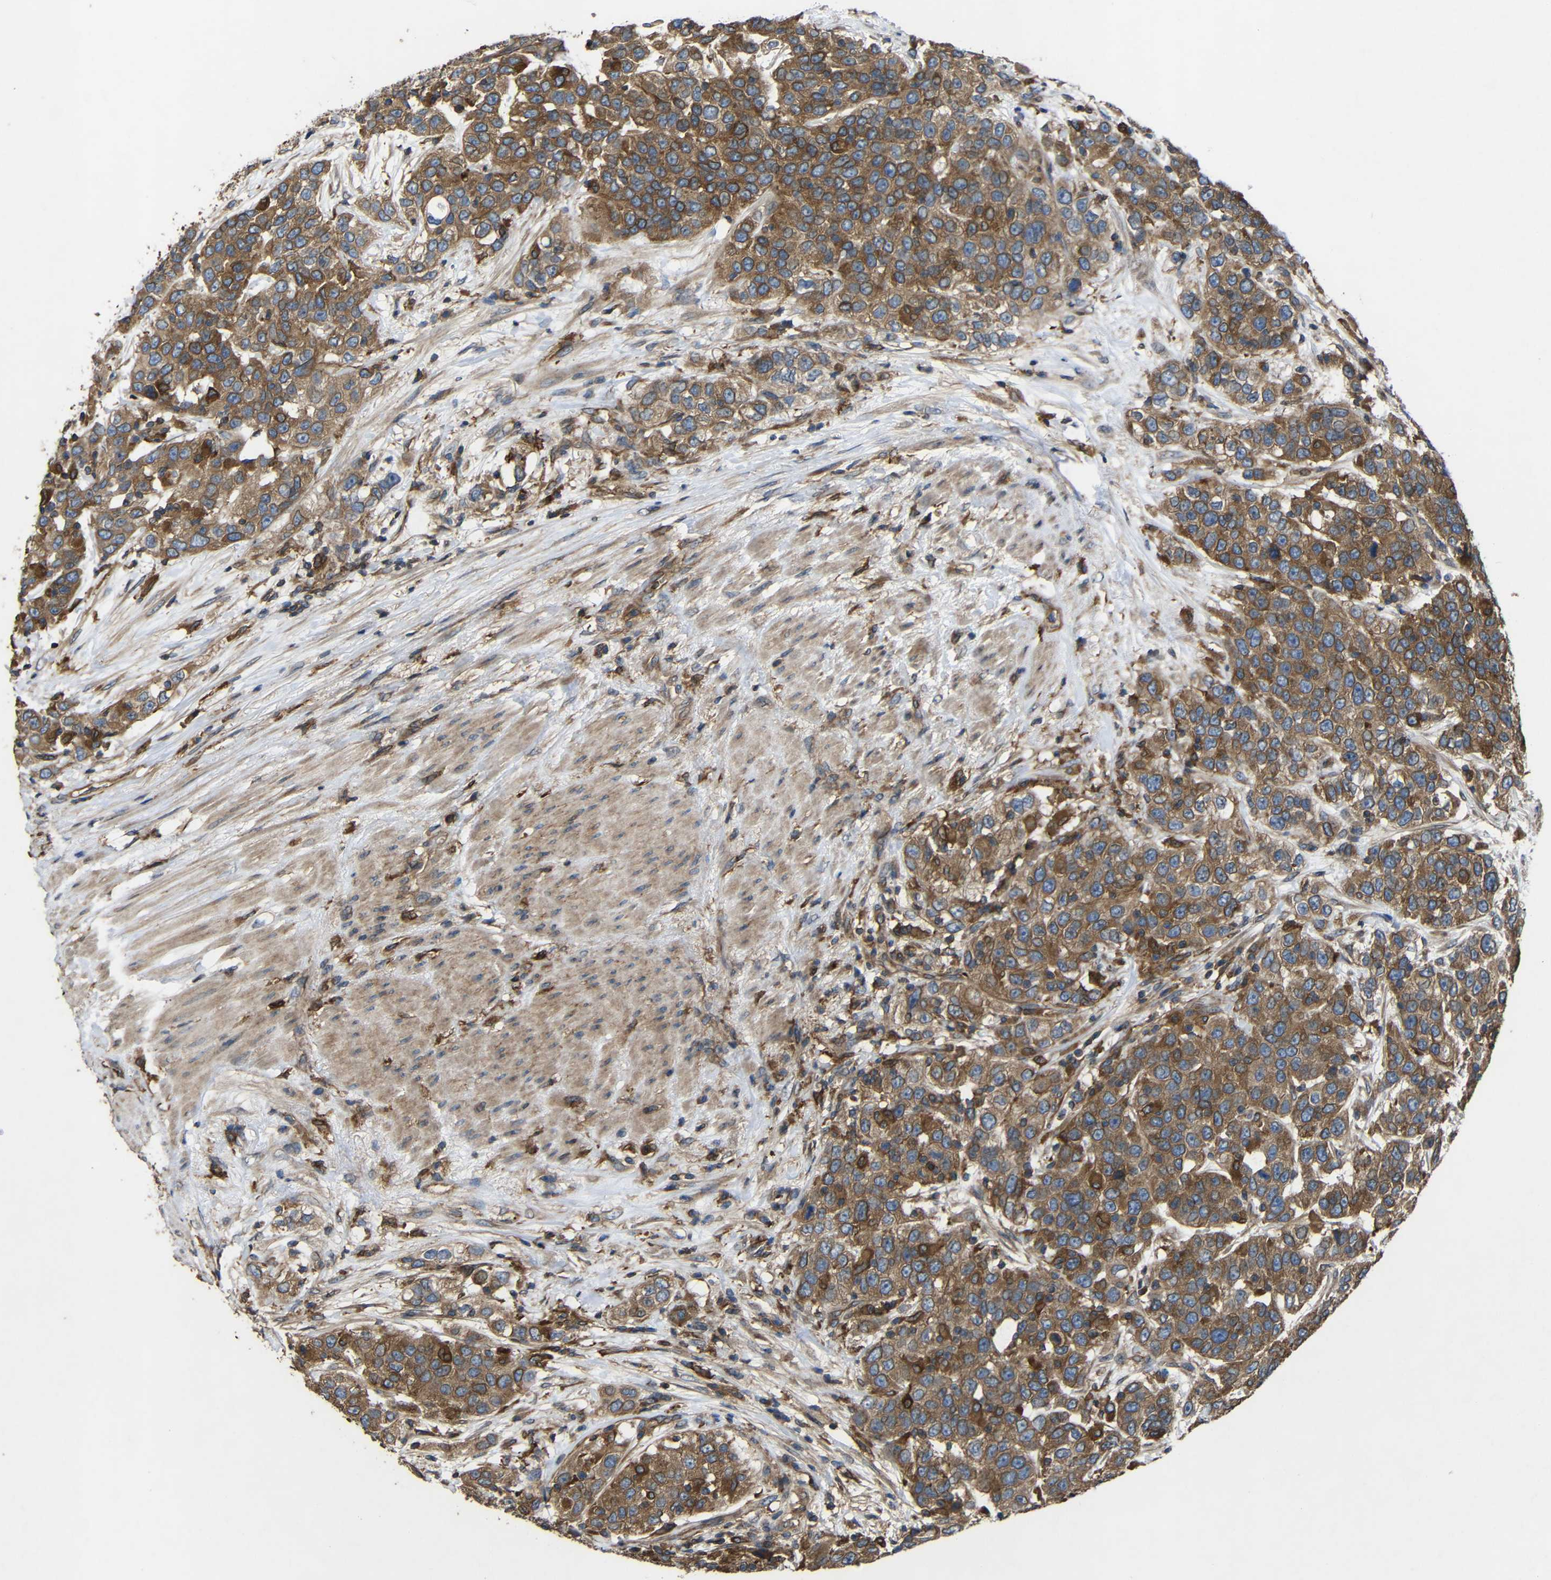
{"staining": {"intensity": "moderate", "quantity": ">75%", "location": "cytoplasmic/membranous"}, "tissue": "urothelial cancer", "cell_type": "Tumor cells", "image_type": "cancer", "snomed": [{"axis": "morphology", "description": "Urothelial carcinoma, High grade"}, {"axis": "topography", "description": "Urinary bladder"}], "caption": "A brown stain shows moderate cytoplasmic/membranous expression of a protein in human urothelial carcinoma (high-grade) tumor cells. The staining was performed using DAB to visualize the protein expression in brown, while the nuclei were stained in blue with hematoxylin (Magnification: 20x).", "gene": "TREM2", "patient": {"sex": "female", "age": 80}}